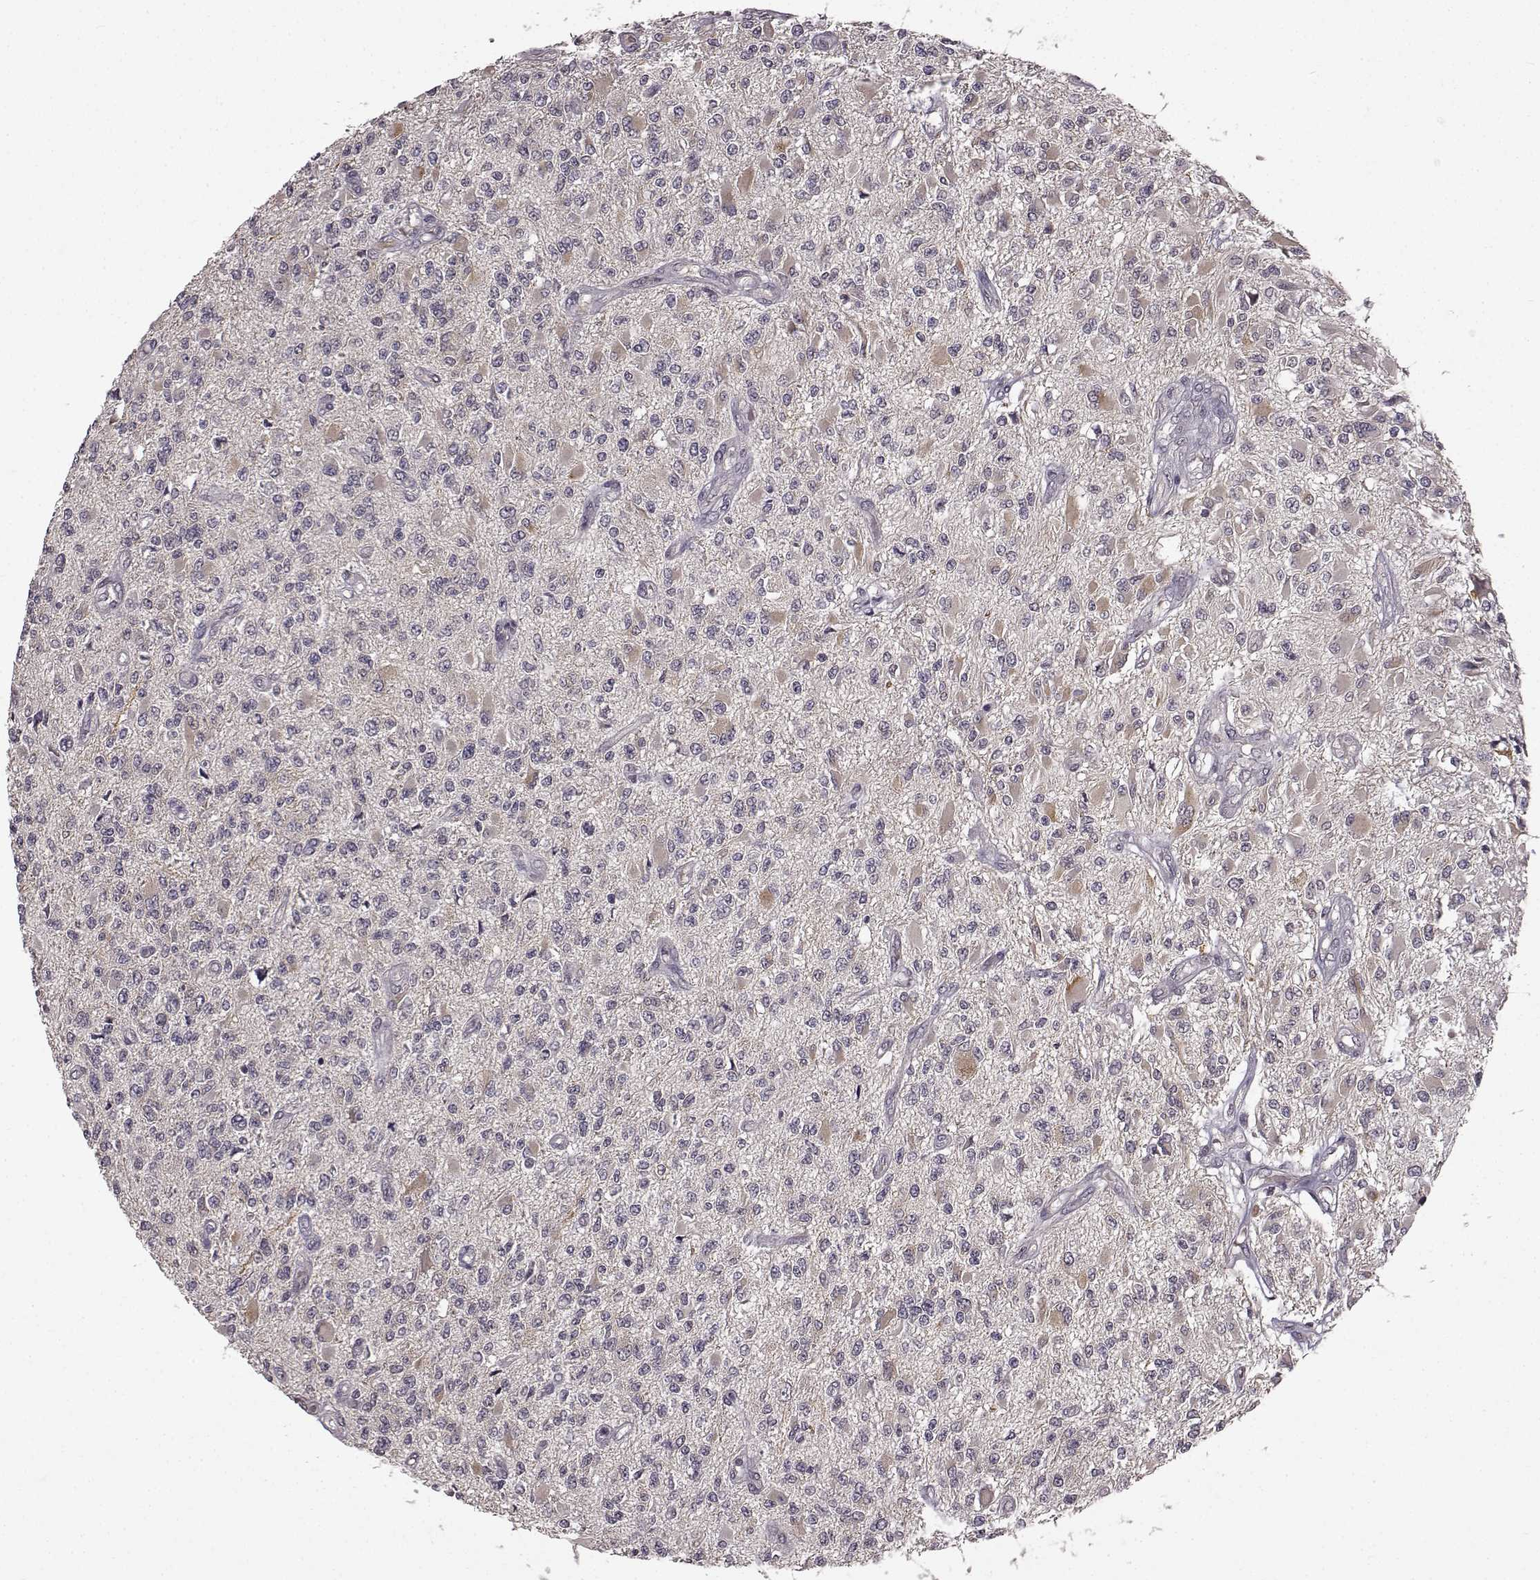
{"staining": {"intensity": "negative", "quantity": "none", "location": "none"}, "tissue": "glioma", "cell_type": "Tumor cells", "image_type": "cancer", "snomed": [{"axis": "morphology", "description": "Glioma, malignant, High grade"}, {"axis": "topography", "description": "Brain"}], "caption": "Tumor cells show no significant expression in high-grade glioma (malignant).", "gene": "NTRK2", "patient": {"sex": "female", "age": 63}}